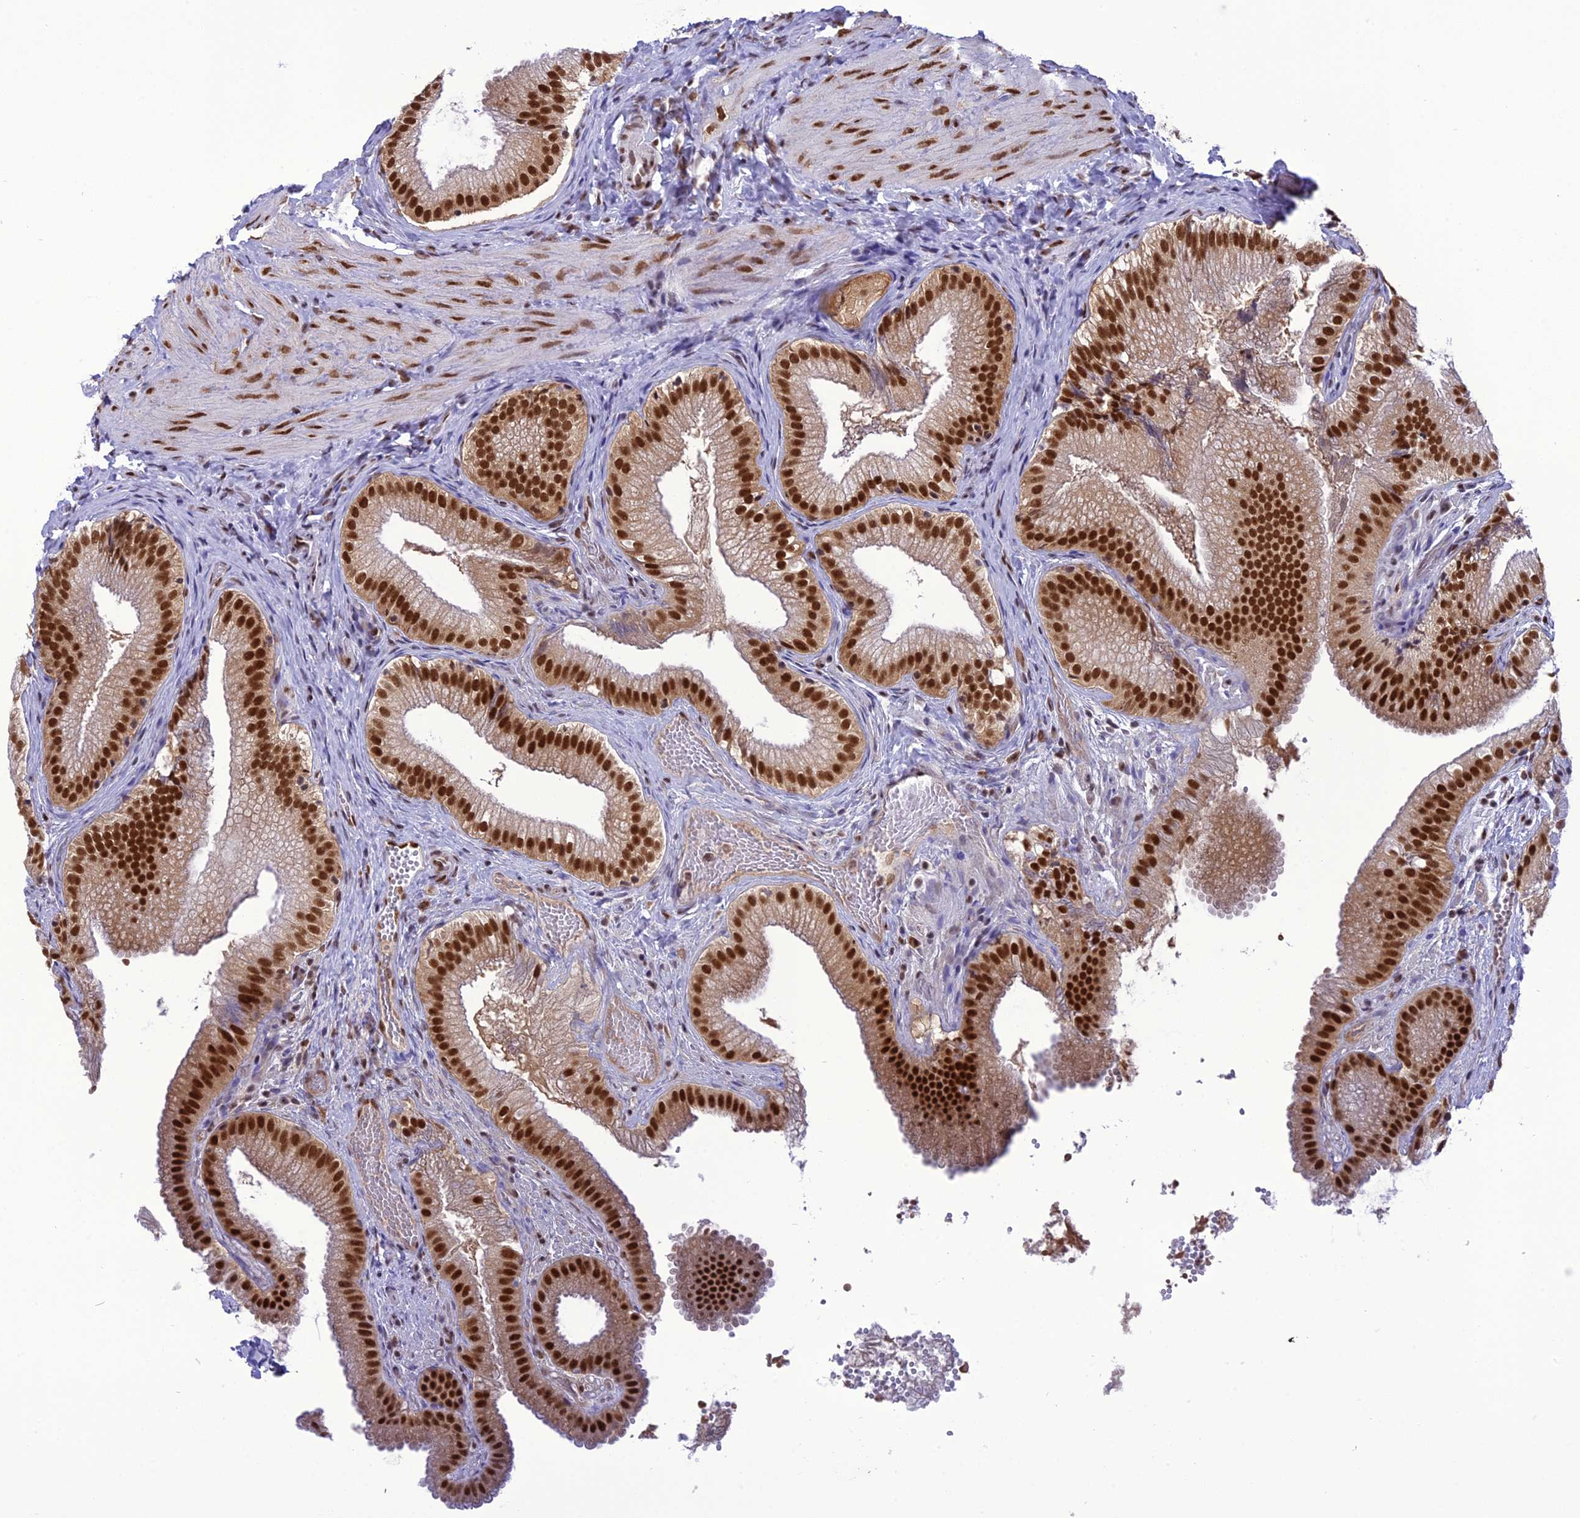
{"staining": {"intensity": "strong", "quantity": ">75%", "location": "nuclear"}, "tissue": "gallbladder", "cell_type": "Glandular cells", "image_type": "normal", "snomed": [{"axis": "morphology", "description": "Normal tissue, NOS"}, {"axis": "topography", "description": "Gallbladder"}], "caption": "IHC photomicrograph of normal gallbladder stained for a protein (brown), which displays high levels of strong nuclear positivity in approximately >75% of glandular cells.", "gene": "DDX1", "patient": {"sex": "female", "age": 30}}